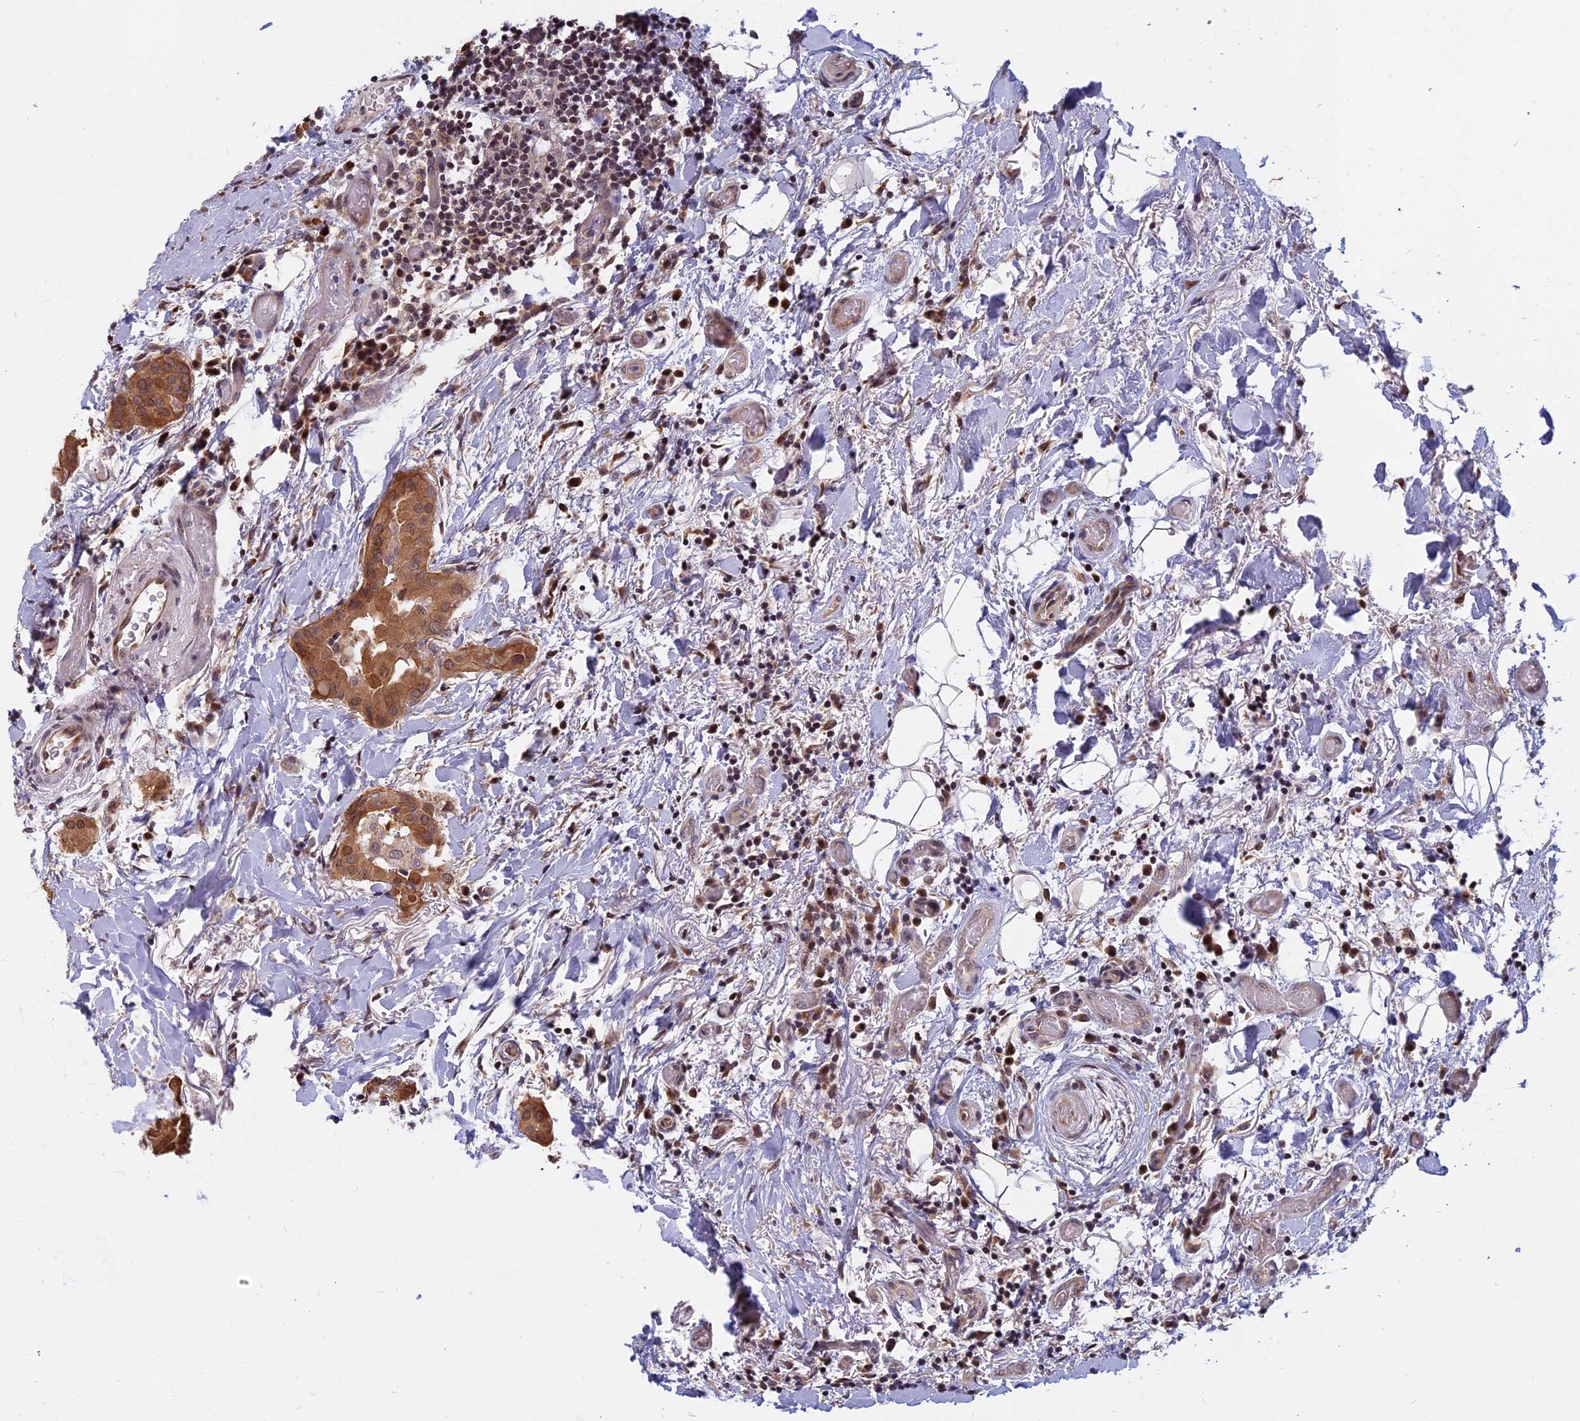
{"staining": {"intensity": "moderate", "quantity": ">75%", "location": "cytoplasmic/membranous,nuclear"}, "tissue": "thyroid cancer", "cell_type": "Tumor cells", "image_type": "cancer", "snomed": [{"axis": "morphology", "description": "Papillary adenocarcinoma, NOS"}, {"axis": "topography", "description": "Thyroid gland"}], "caption": "IHC image of human papillary adenocarcinoma (thyroid) stained for a protein (brown), which reveals medium levels of moderate cytoplasmic/membranous and nuclear staining in about >75% of tumor cells.", "gene": "CCDC113", "patient": {"sex": "male", "age": 33}}